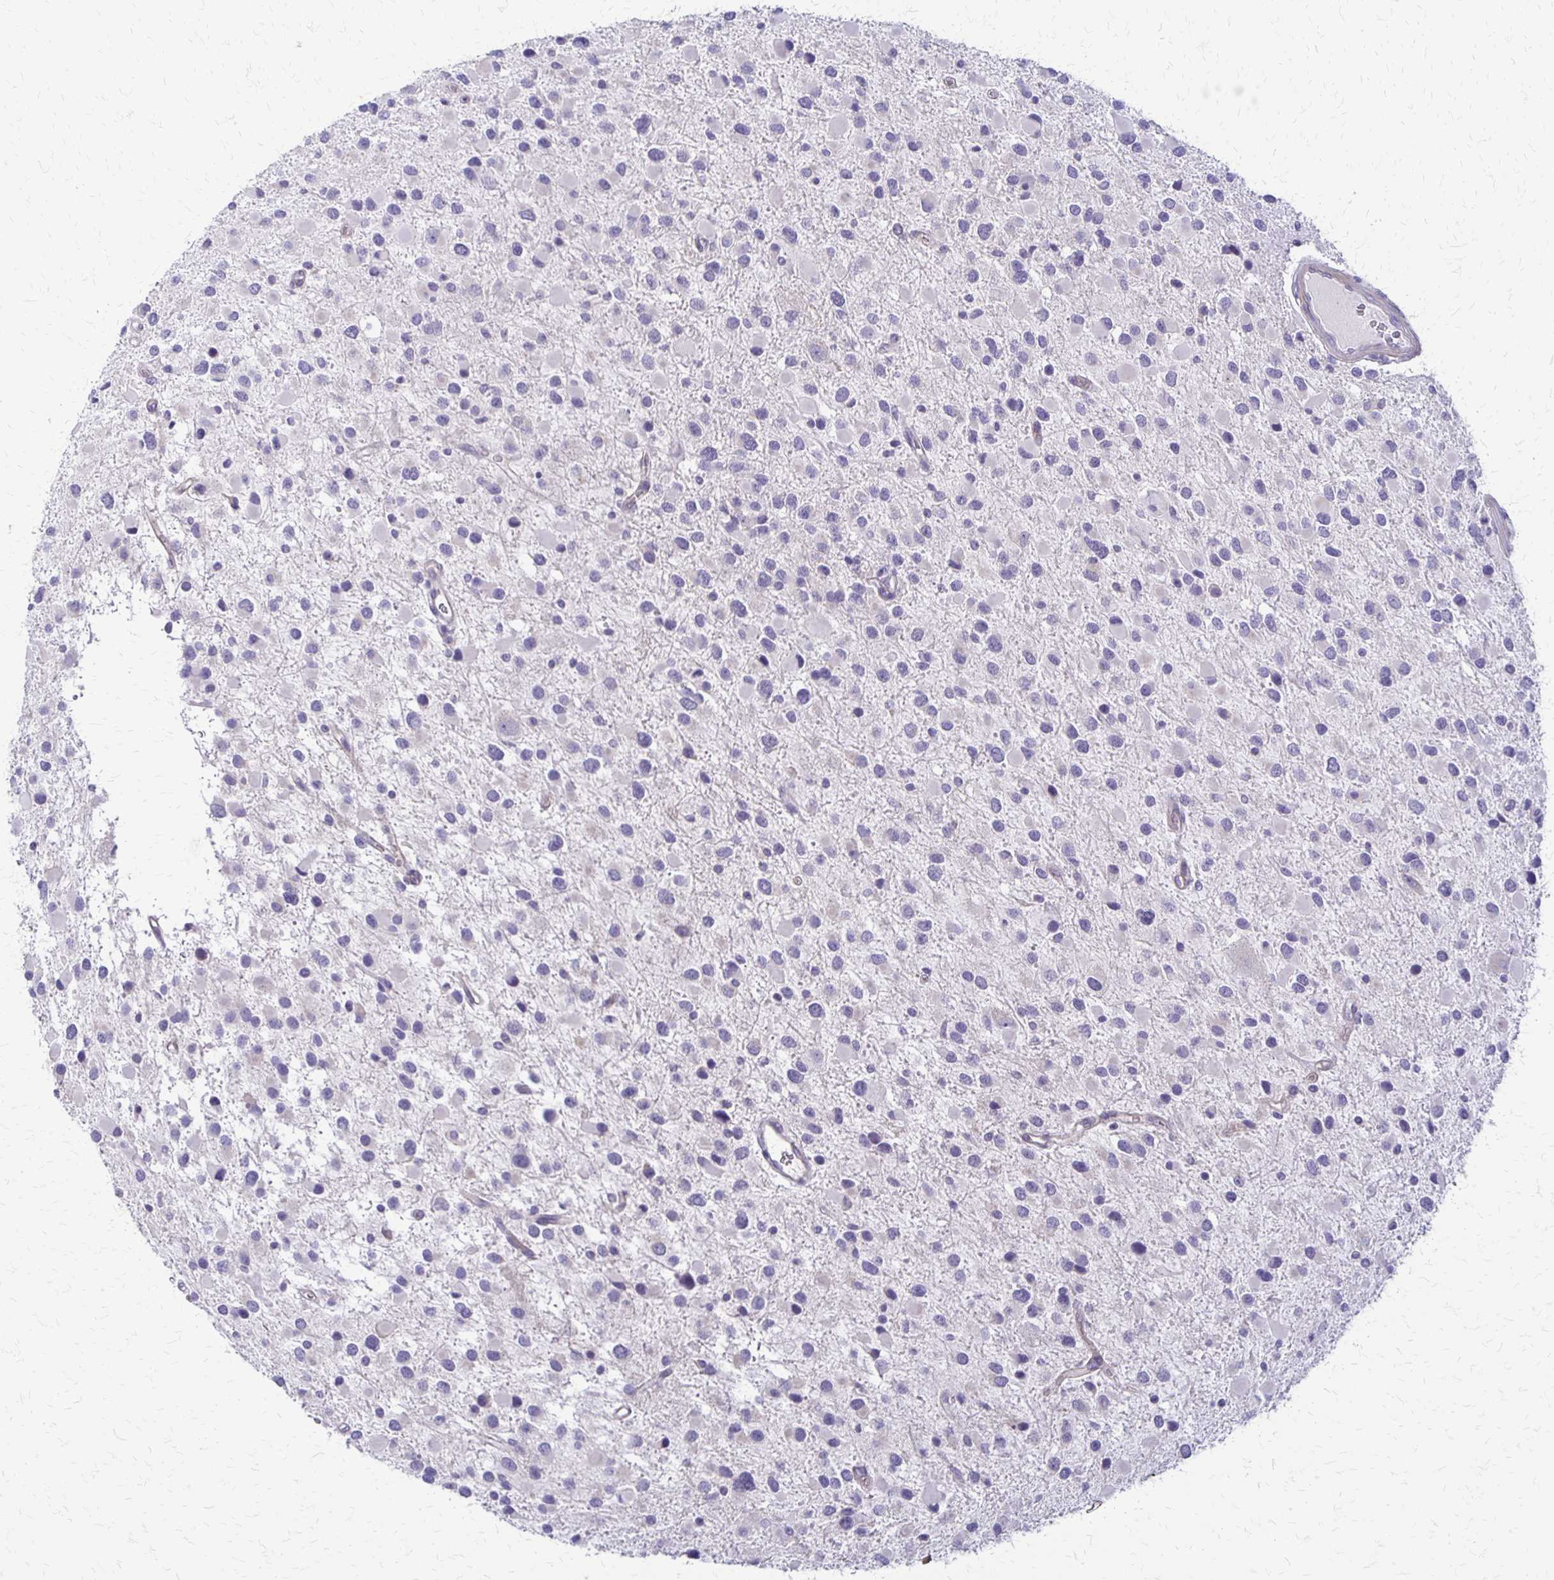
{"staining": {"intensity": "negative", "quantity": "none", "location": "none"}, "tissue": "glioma", "cell_type": "Tumor cells", "image_type": "cancer", "snomed": [{"axis": "morphology", "description": "Glioma, malignant, Low grade"}, {"axis": "topography", "description": "Brain"}], "caption": "Glioma stained for a protein using IHC shows no expression tumor cells.", "gene": "RHOC", "patient": {"sex": "female", "age": 32}}